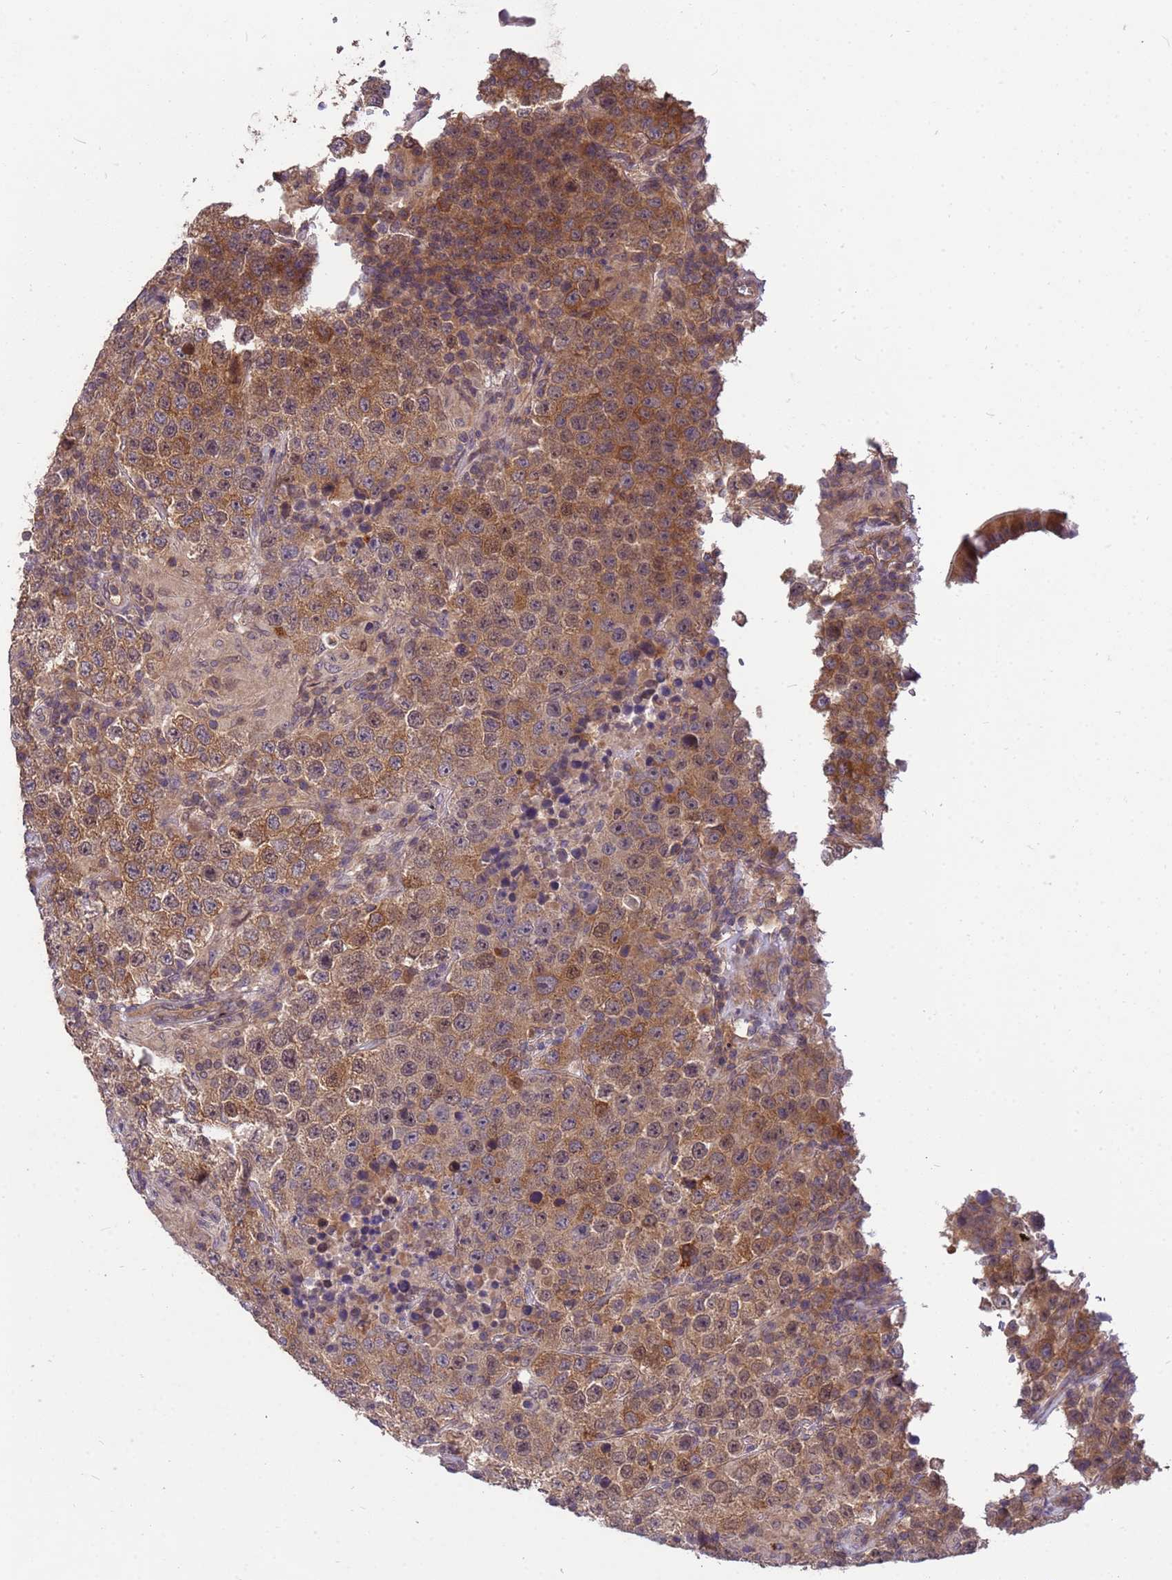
{"staining": {"intensity": "moderate", "quantity": ">75%", "location": "cytoplasmic/membranous"}, "tissue": "testis cancer", "cell_type": "Tumor cells", "image_type": "cancer", "snomed": [{"axis": "morphology", "description": "Normal tissue, NOS"}, {"axis": "morphology", "description": "Urothelial carcinoma, High grade"}, {"axis": "morphology", "description": "Seminoma, NOS"}, {"axis": "morphology", "description": "Carcinoma, Embryonal, NOS"}, {"axis": "topography", "description": "Urinary bladder"}, {"axis": "topography", "description": "Testis"}], "caption": "Immunohistochemistry of seminoma (testis) exhibits medium levels of moderate cytoplasmic/membranous positivity in approximately >75% of tumor cells.", "gene": "PPP2CB", "patient": {"sex": "male", "age": 41}}